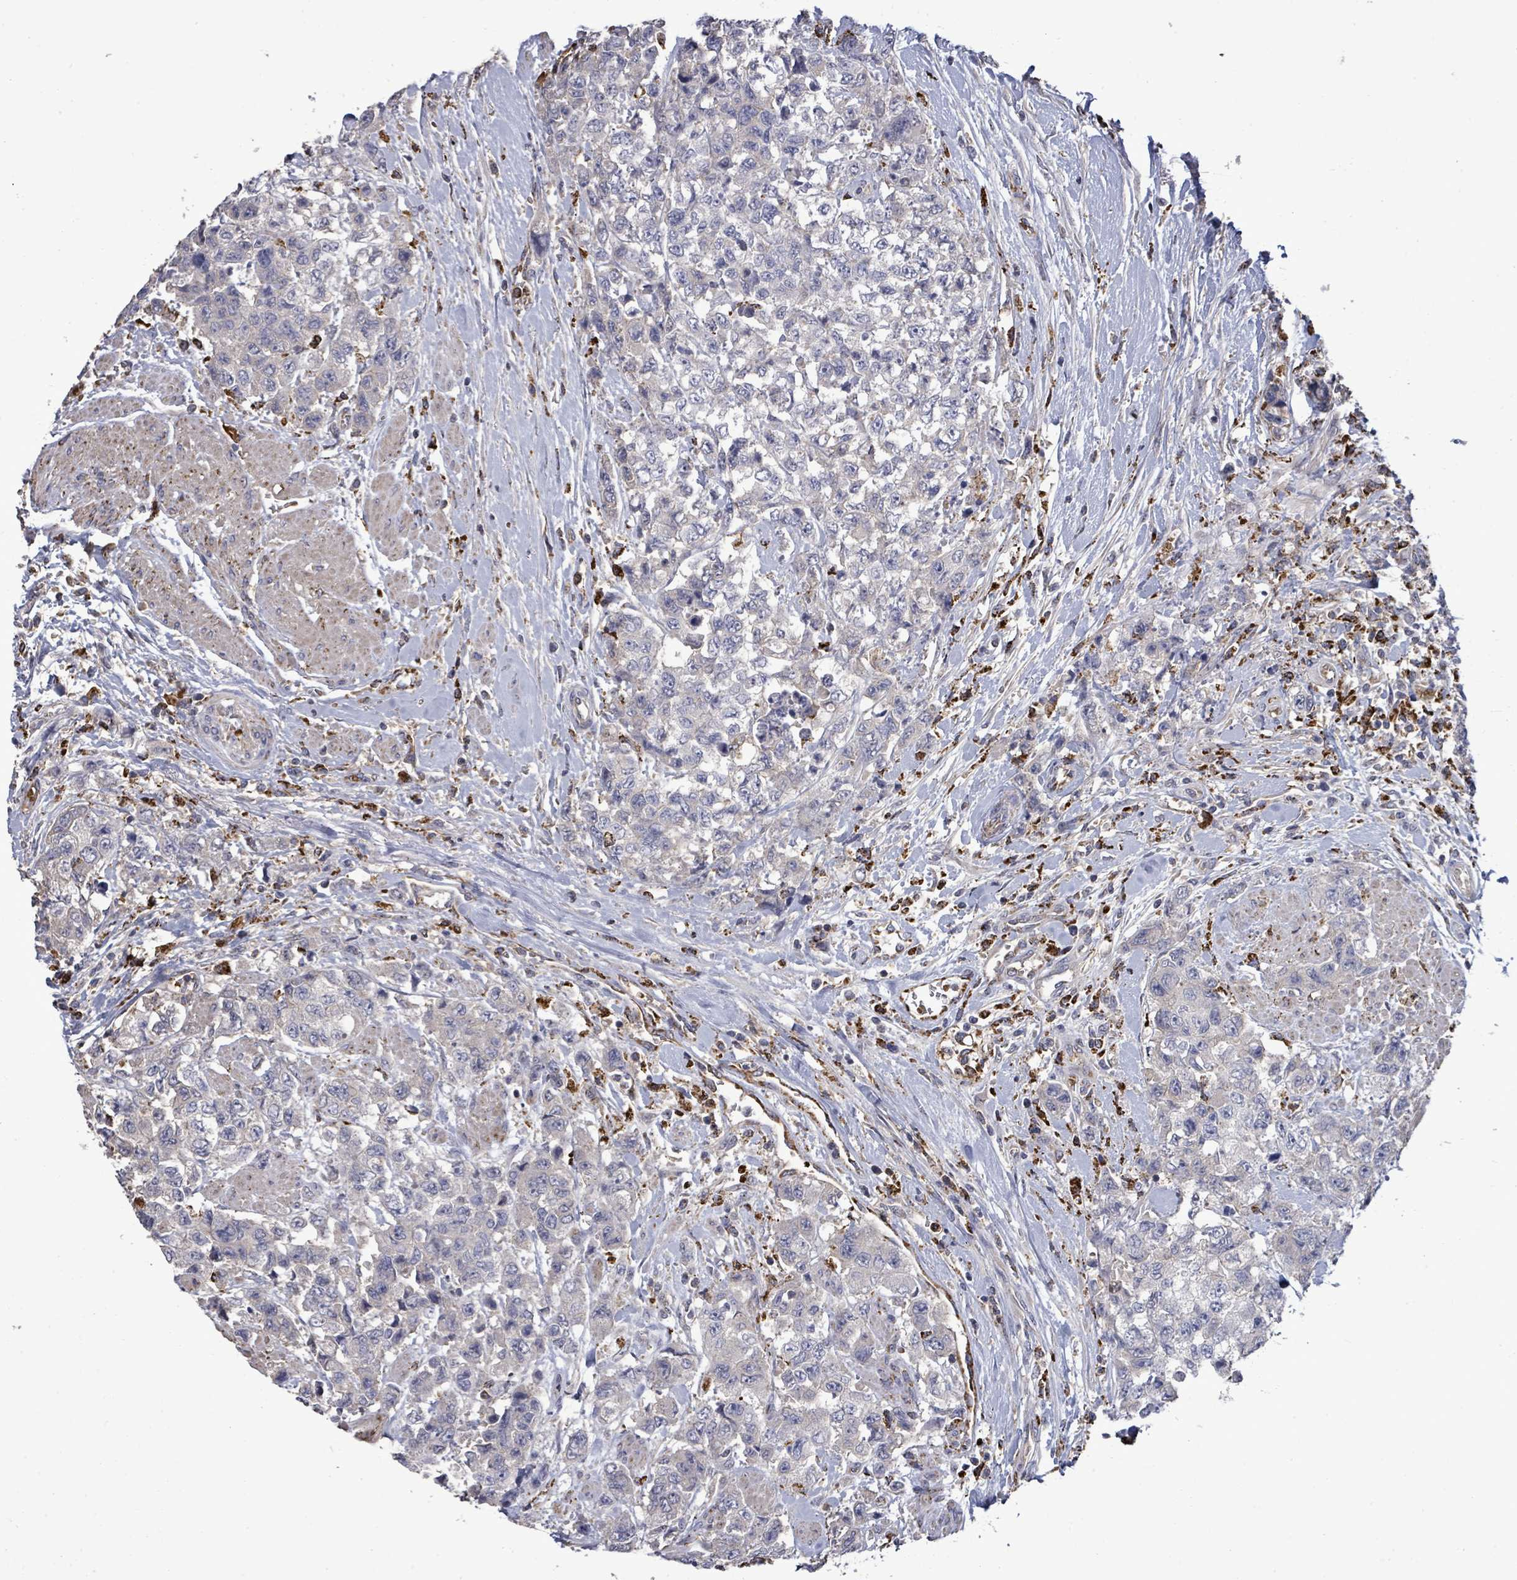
{"staining": {"intensity": "negative", "quantity": "none", "location": "none"}, "tissue": "urothelial cancer", "cell_type": "Tumor cells", "image_type": "cancer", "snomed": [{"axis": "morphology", "description": "Urothelial carcinoma, High grade"}, {"axis": "topography", "description": "Urinary bladder"}], "caption": "High power microscopy photomicrograph of an IHC micrograph of high-grade urothelial carcinoma, revealing no significant staining in tumor cells.", "gene": "MTMR12", "patient": {"sex": "female", "age": 78}}